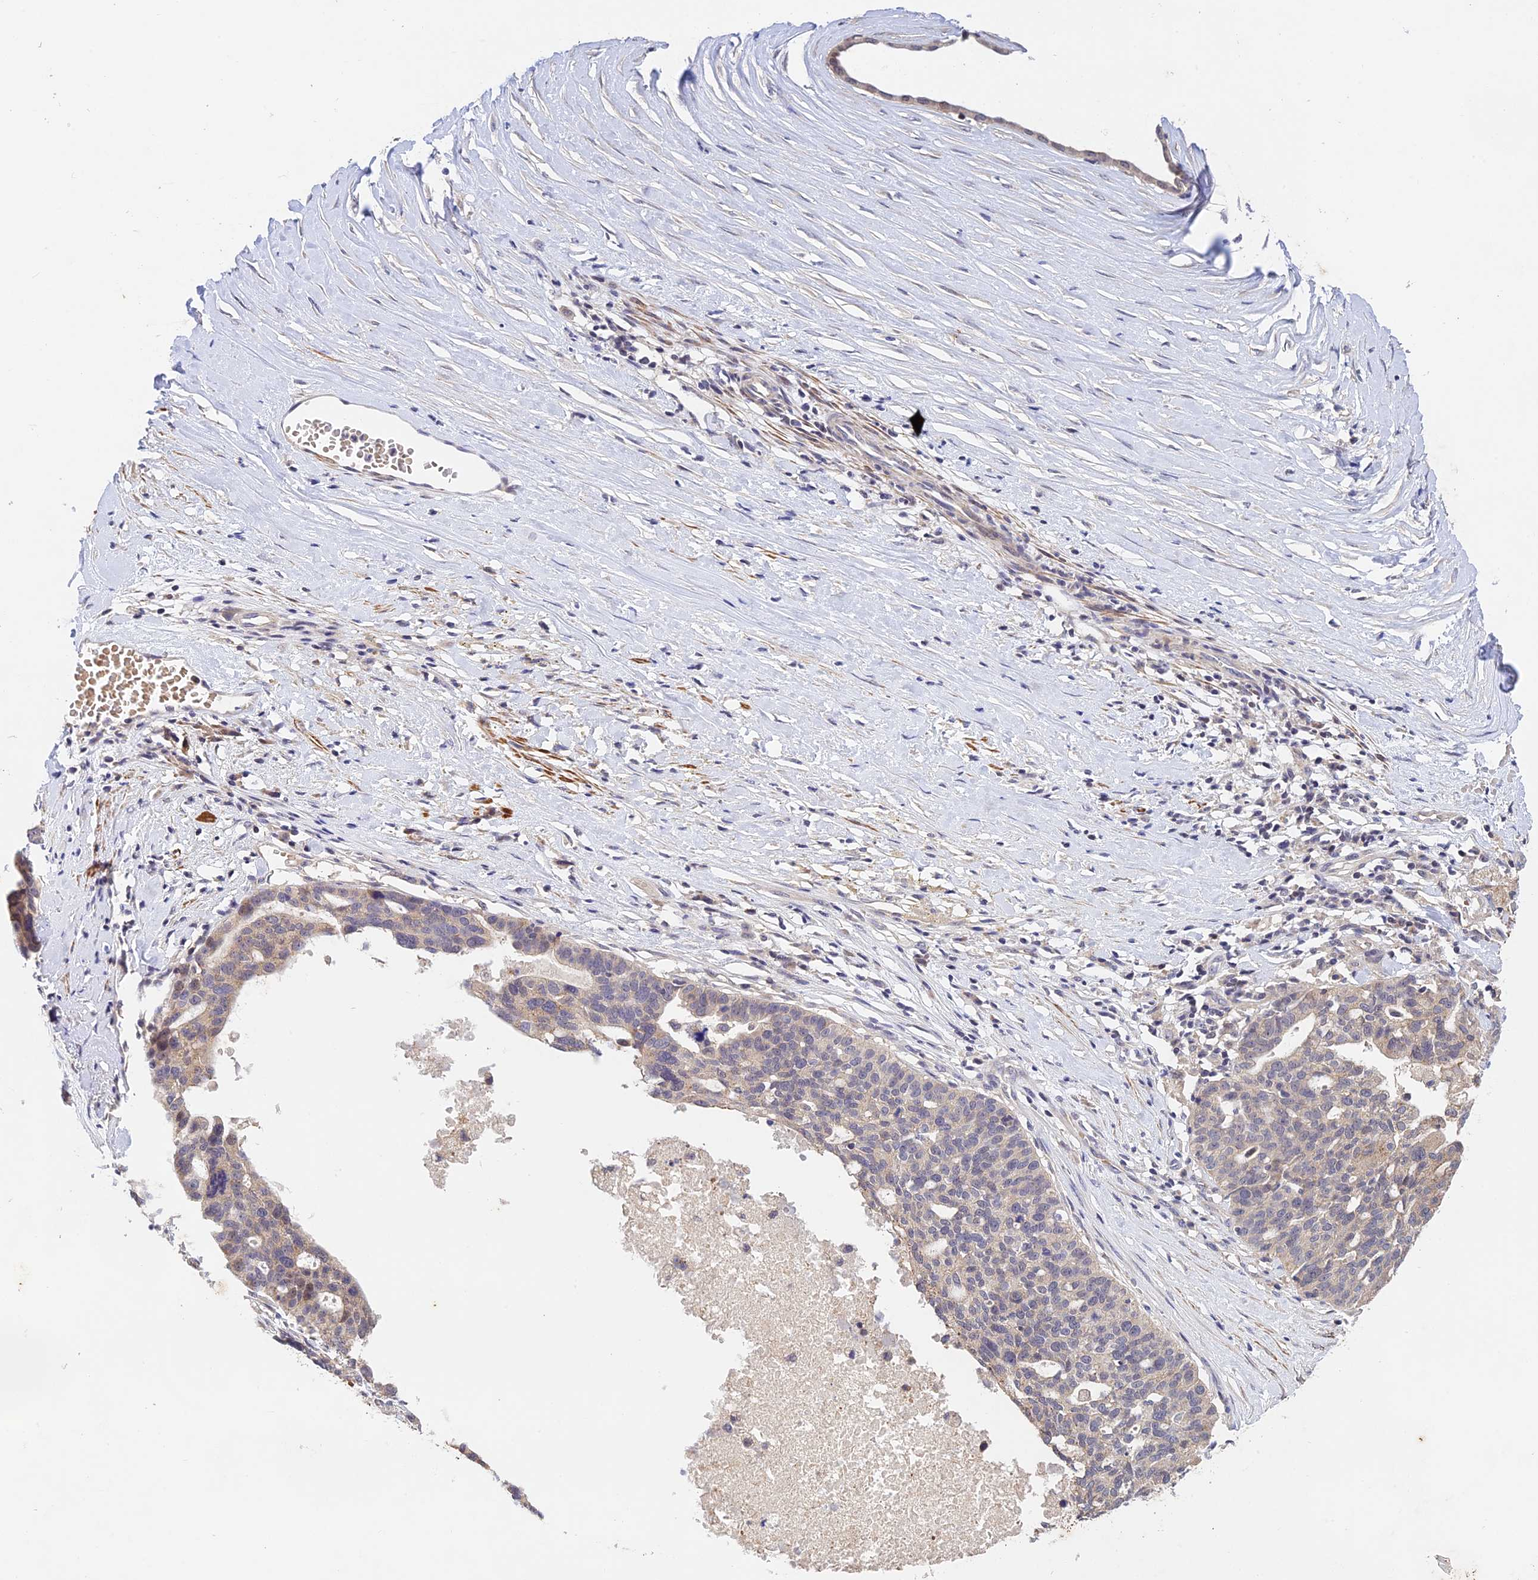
{"staining": {"intensity": "negative", "quantity": "none", "location": "none"}, "tissue": "ovarian cancer", "cell_type": "Tumor cells", "image_type": "cancer", "snomed": [{"axis": "morphology", "description": "Cystadenocarcinoma, serous, NOS"}, {"axis": "topography", "description": "Ovary"}], "caption": "Photomicrograph shows no significant protein positivity in tumor cells of ovarian cancer (serous cystadenocarcinoma). (DAB (3,3'-diaminobenzidine) immunohistochemistry with hematoxylin counter stain).", "gene": "CWH43", "patient": {"sex": "female", "age": 59}}